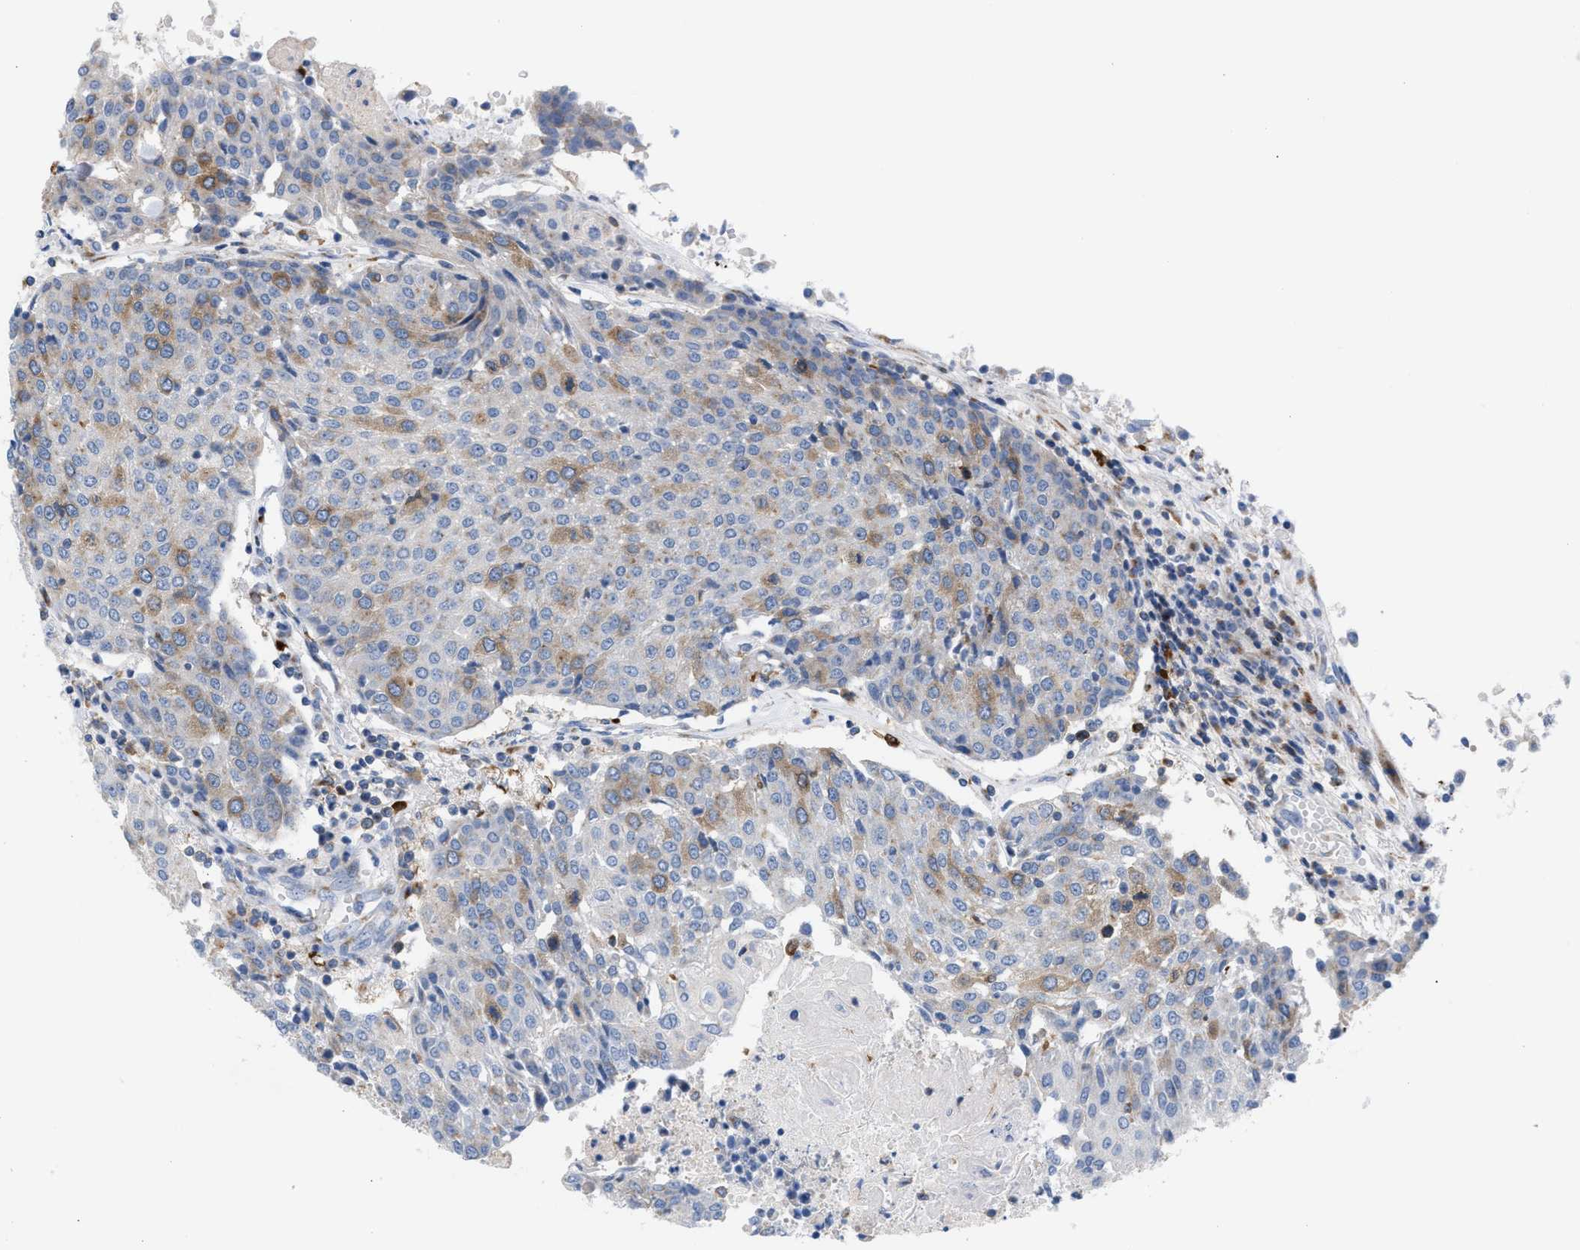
{"staining": {"intensity": "moderate", "quantity": "<25%", "location": "cytoplasmic/membranous"}, "tissue": "urothelial cancer", "cell_type": "Tumor cells", "image_type": "cancer", "snomed": [{"axis": "morphology", "description": "Urothelial carcinoma, High grade"}, {"axis": "topography", "description": "Urinary bladder"}], "caption": "High-magnification brightfield microscopy of urothelial cancer stained with DAB (3,3'-diaminobenzidine) (brown) and counterstained with hematoxylin (blue). tumor cells exhibit moderate cytoplasmic/membranous positivity is seen in approximately<25% of cells. (DAB (3,3'-diaminobenzidine) = brown stain, brightfield microscopy at high magnification).", "gene": "TACC3", "patient": {"sex": "female", "age": 85}}